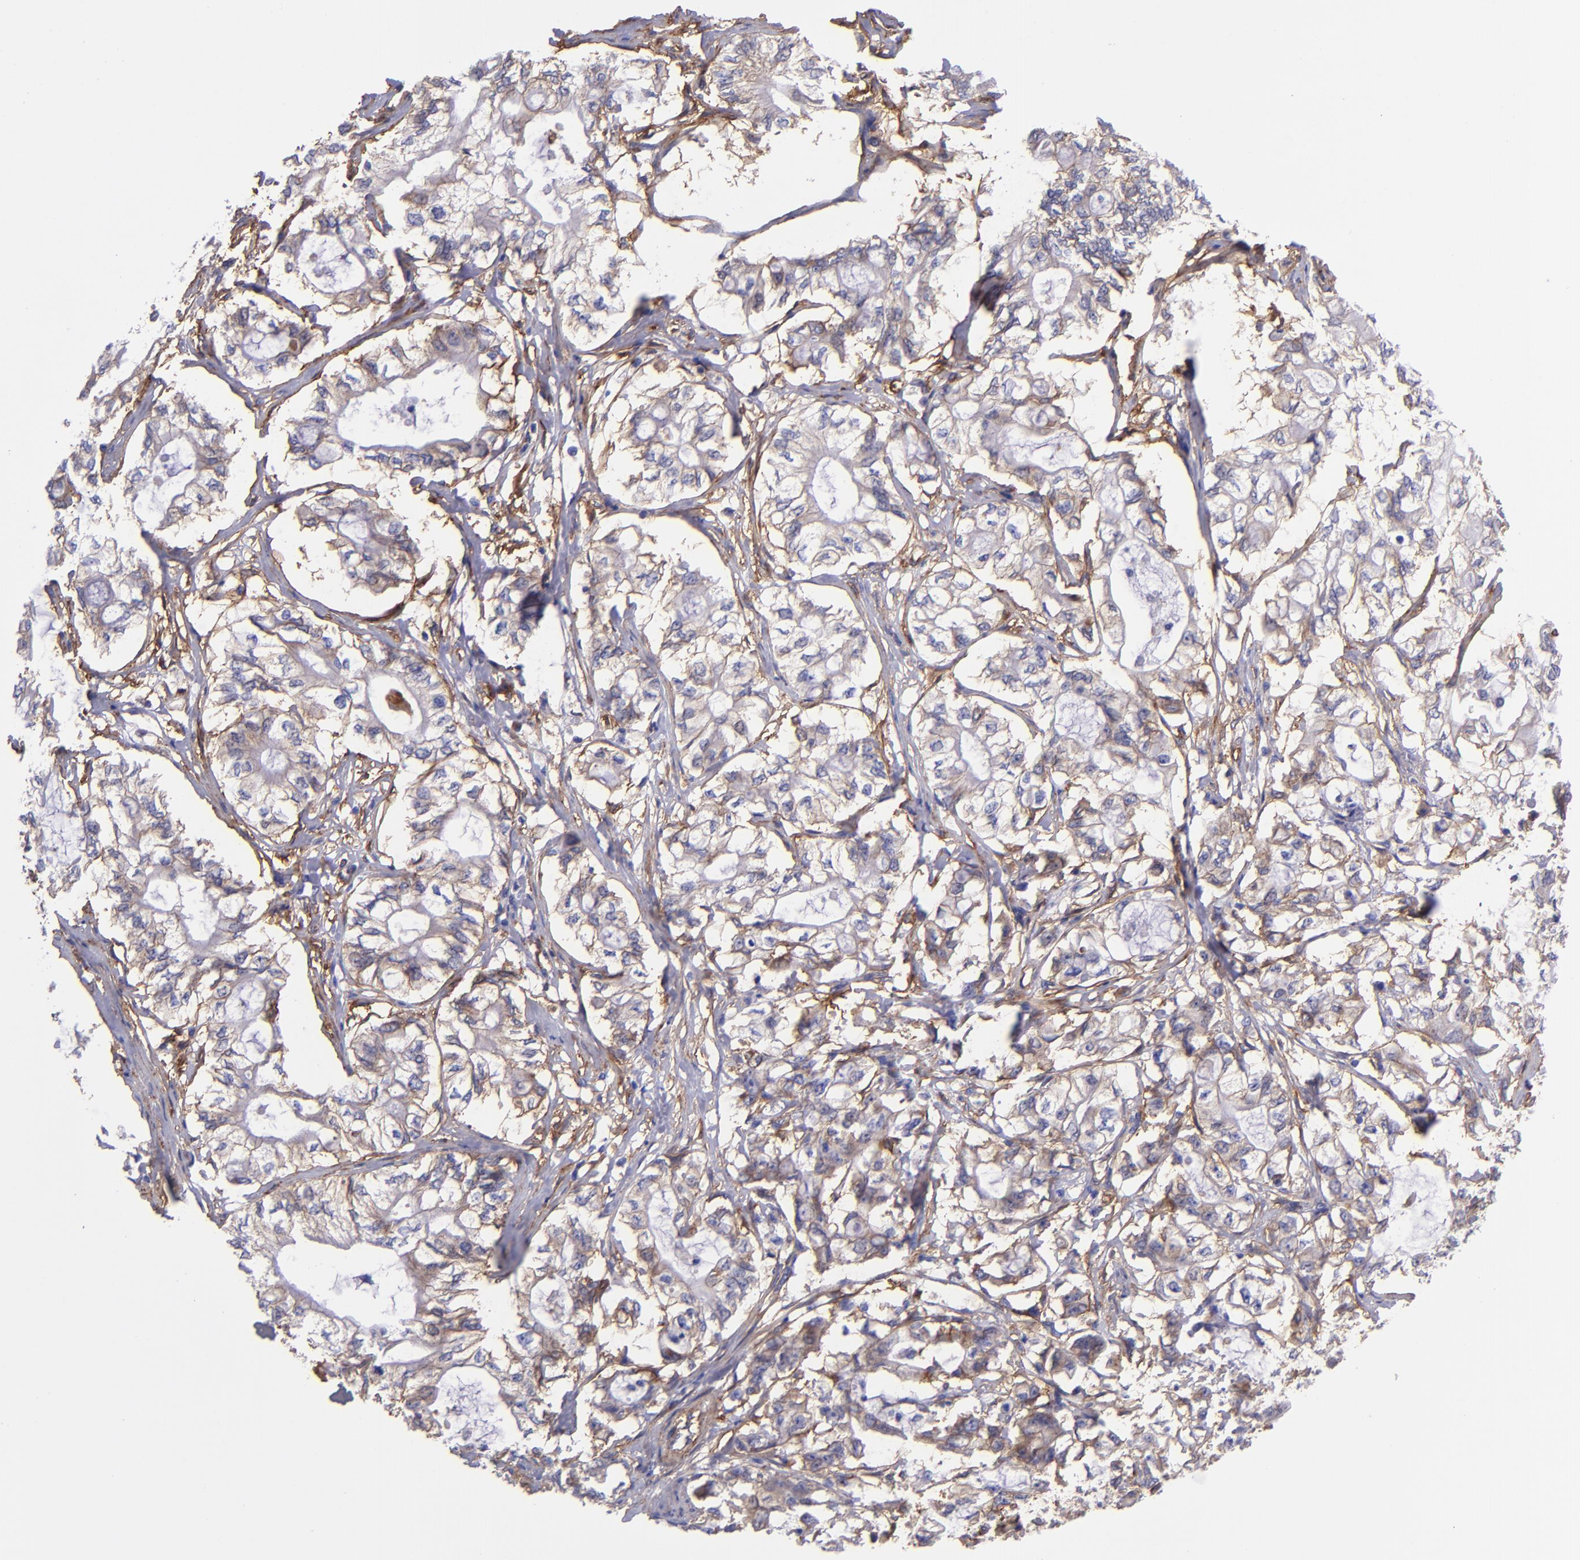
{"staining": {"intensity": "moderate", "quantity": ">75%", "location": "cytoplasmic/membranous"}, "tissue": "pancreatic cancer", "cell_type": "Tumor cells", "image_type": "cancer", "snomed": [{"axis": "morphology", "description": "Adenocarcinoma, NOS"}, {"axis": "topography", "description": "Pancreas"}], "caption": "This photomicrograph demonstrates immunohistochemistry (IHC) staining of pancreatic cancer (adenocarcinoma), with medium moderate cytoplasmic/membranous positivity in about >75% of tumor cells.", "gene": "ITGAV", "patient": {"sex": "male", "age": 79}}